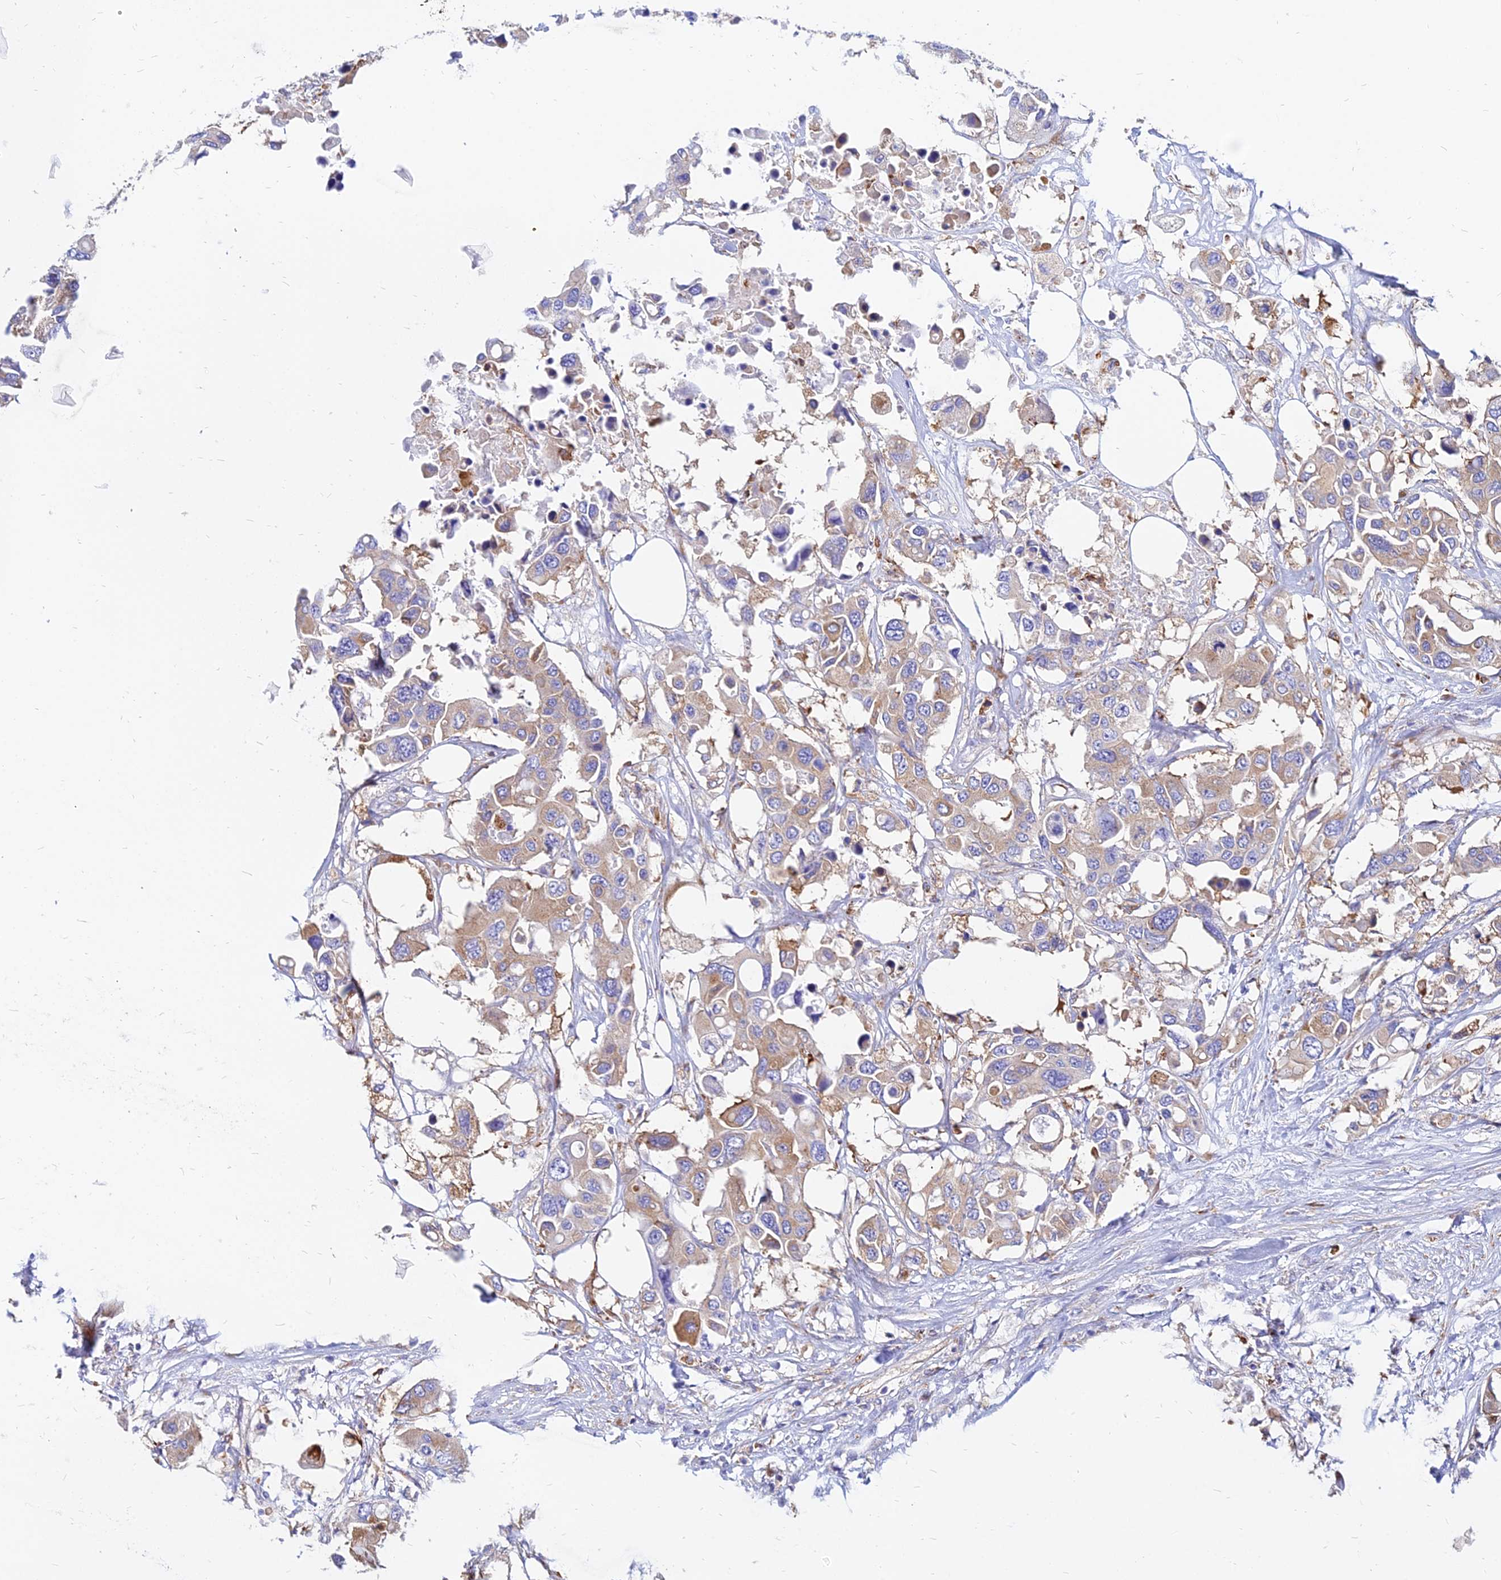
{"staining": {"intensity": "weak", "quantity": ">75%", "location": "cytoplasmic/membranous"}, "tissue": "colorectal cancer", "cell_type": "Tumor cells", "image_type": "cancer", "snomed": [{"axis": "morphology", "description": "Adenocarcinoma, NOS"}, {"axis": "topography", "description": "Colon"}], "caption": "Colorectal cancer (adenocarcinoma) stained with a brown dye reveals weak cytoplasmic/membranous positive positivity in about >75% of tumor cells.", "gene": "AGTRAP", "patient": {"sex": "male", "age": 77}}